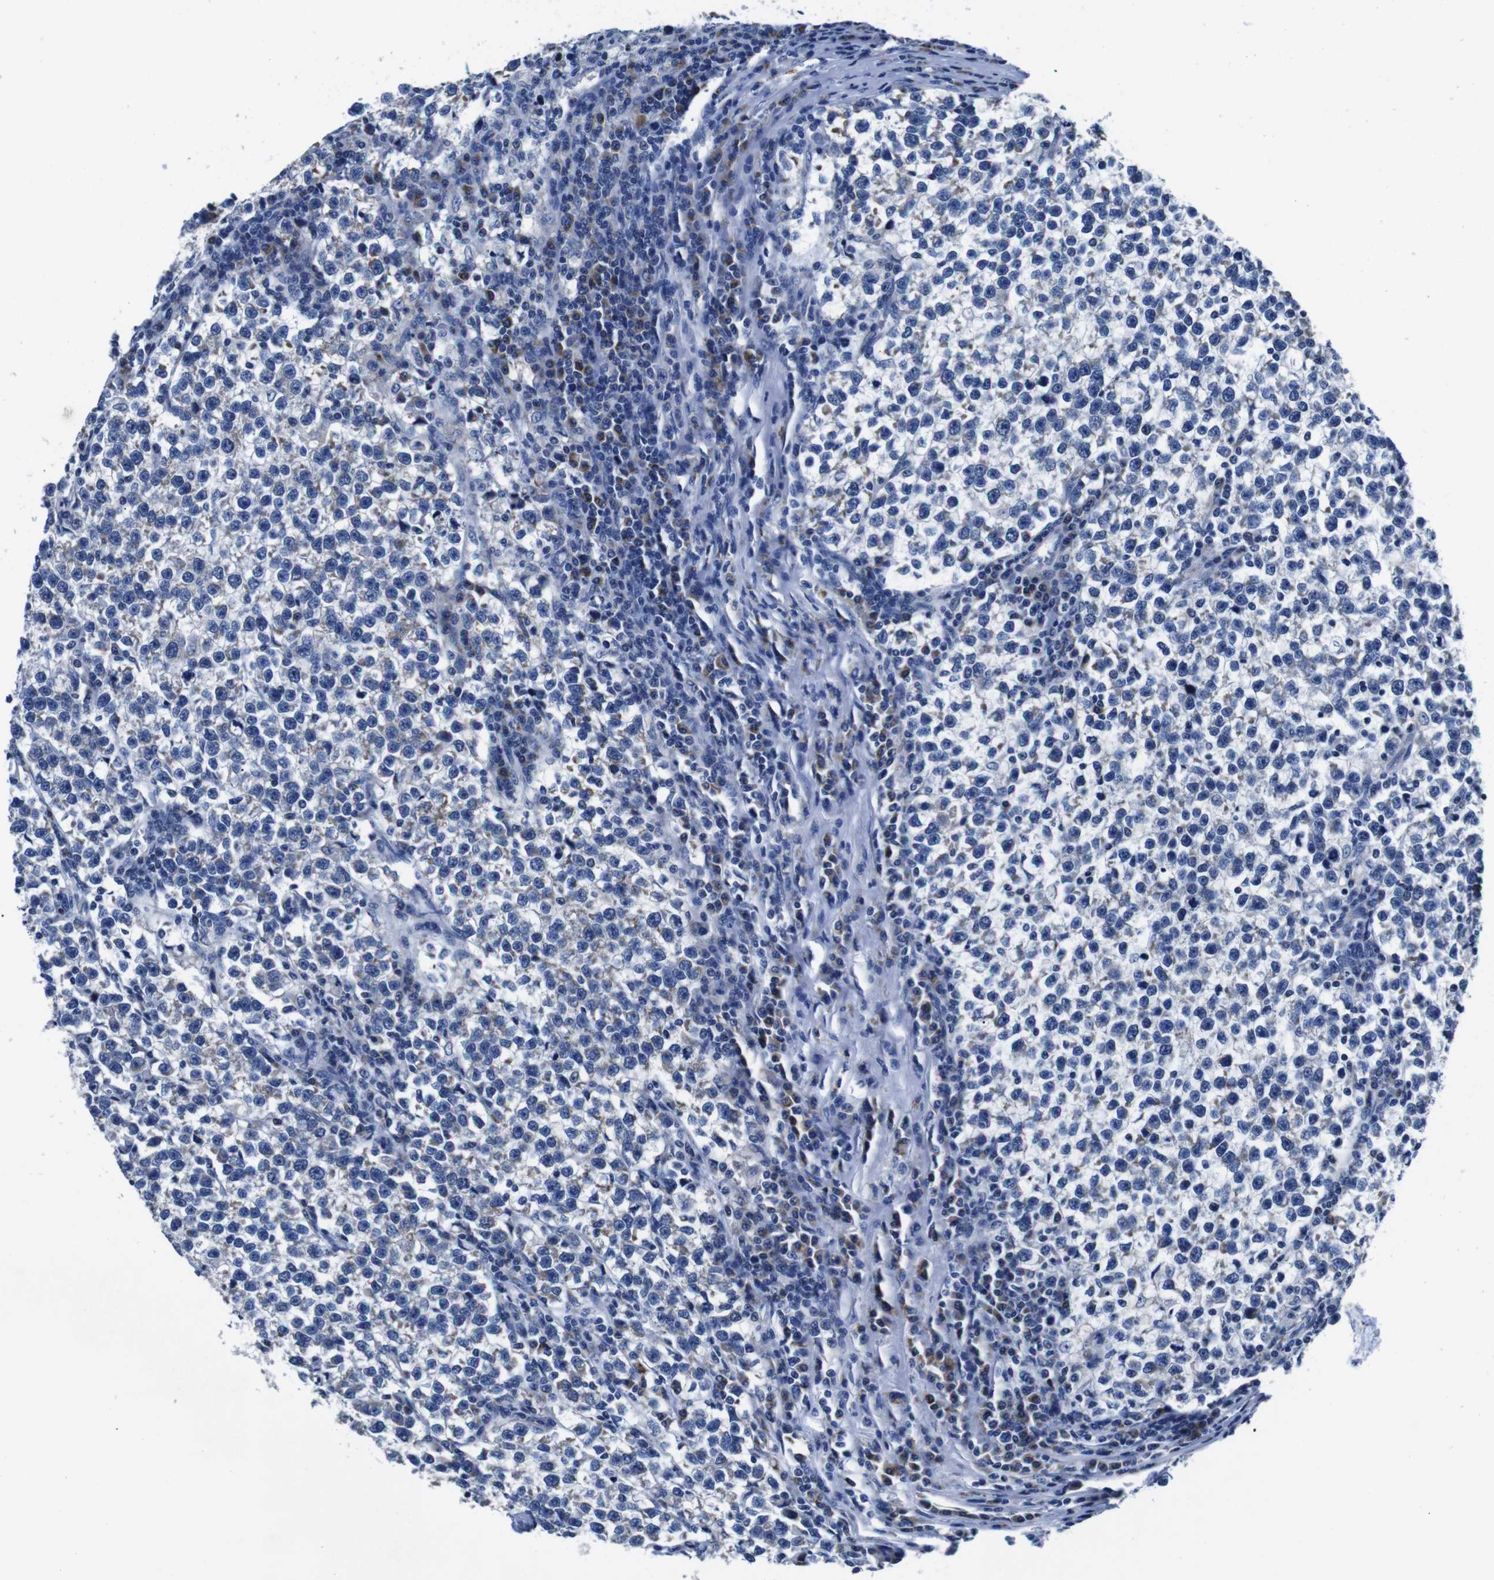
{"staining": {"intensity": "negative", "quantity": "none", "location": "none"}, "tissue": "testis cancer", "cell_type": "Tumor cells", "image_type": "cancer", "snomed": [{"axis": "morphology", "description": "Normal tissue, NOS"}, {"axis": "morphology", "description": "Seminoma, NOS"}, {"axis": "topography", "description": "Testis"}], "caption": "This image is of testis cancer (seminoma) stained with immunohistochemistry (IHC) to label a protein in brown with the nuclei are counter-stained blue. There is no expression in tumor cells.", "gene": "SNX19", "patient": {"sex": "male", "age": 43}}